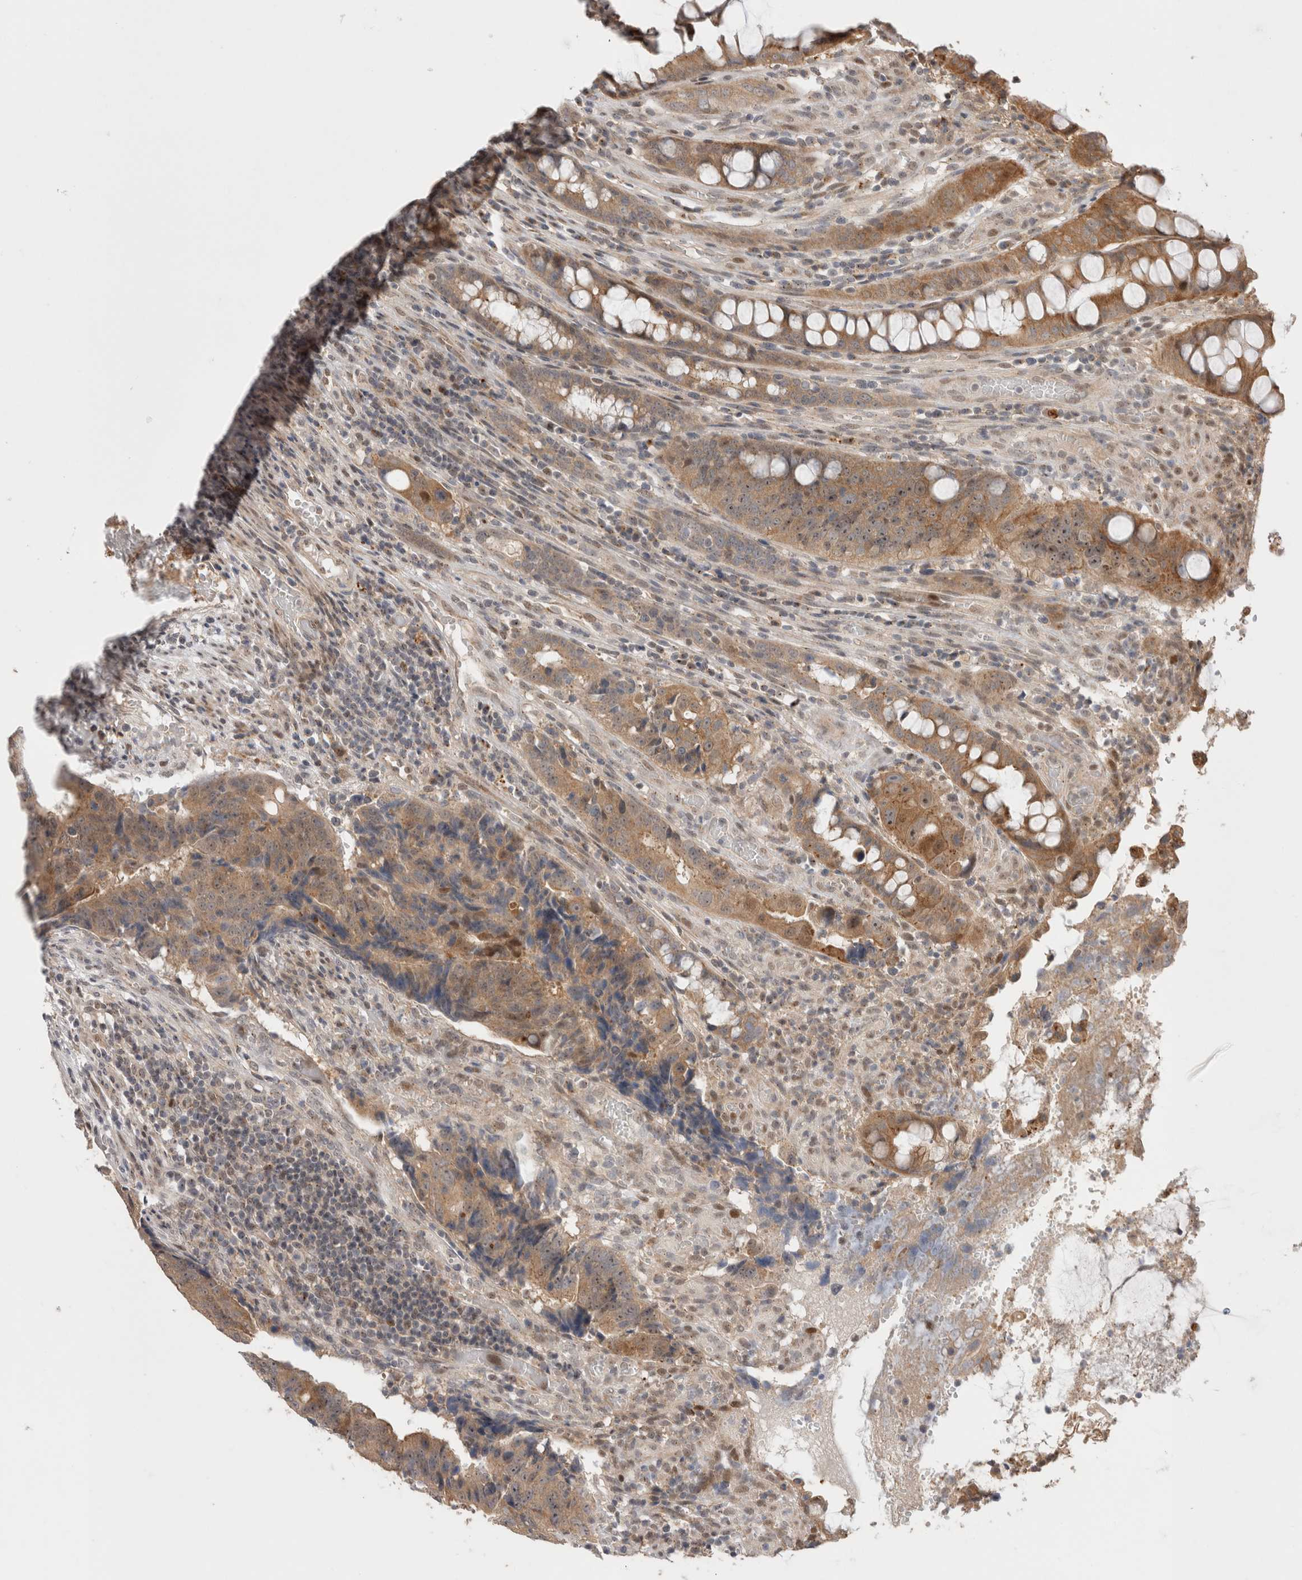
{"staining": {"intensity": "moderate", "quantity": ">75%", "location": "cytoplasmic/membranous"}, "tissue": "colorectal cancer", "cell_type": "Tumor cells", "image_type": "cancer", "snomed": [{"axis": "morphology", "description": "Adenocarcinoma, NOS"}, {"axis": "topography", "description": "Colon"}], "caption": "A histopathology image of colorectal adenocarcinoma stained for a protein reveals moderate cytoplasmic/membranous brown staining in tumor cells.", "gene": "SLC29A1", "patient": {"sex": "female", "age": 57}}